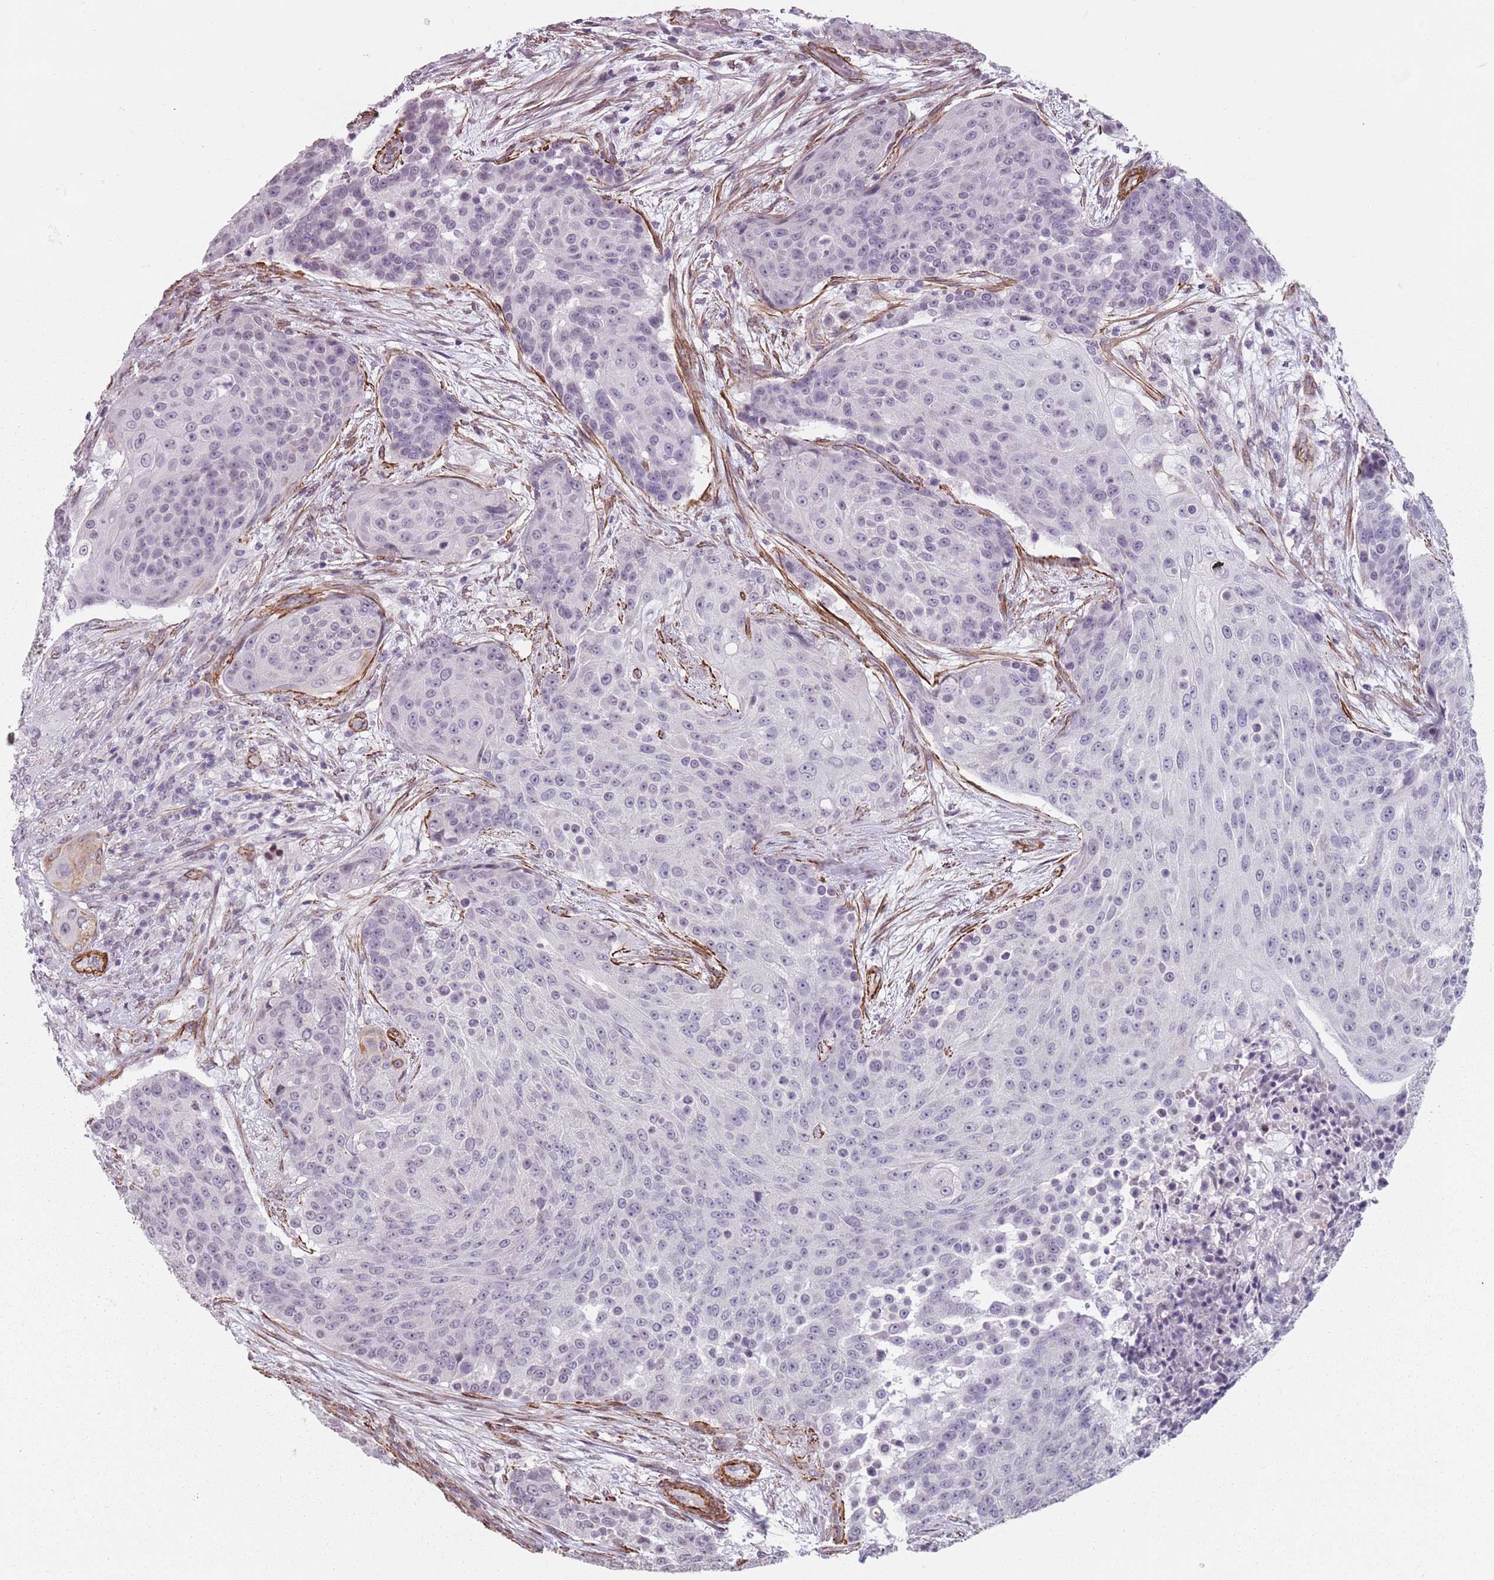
{"staining": {"intensity": "negative", "quantity": "none", "location": "none"}, "tissue": "urothelial cancer", "cell_type": "Tumor cells", "image_type": "cancer", "snomed": [{"axis": "morphology", "description": "Urothelial carcinoma, High grade"}, {"axis": "topography", "description": "Urinary bladder"}], "caption": "There is no significant positivity in tumor cells of urothelial cancer. (DAB (3,3'-diaminobenzidine) immunohistochemistry (IHC) visualized using brightfield microscopy, high magnification).", "gene": "TMC4", "patient": {"sex": "female", "age": 63}}